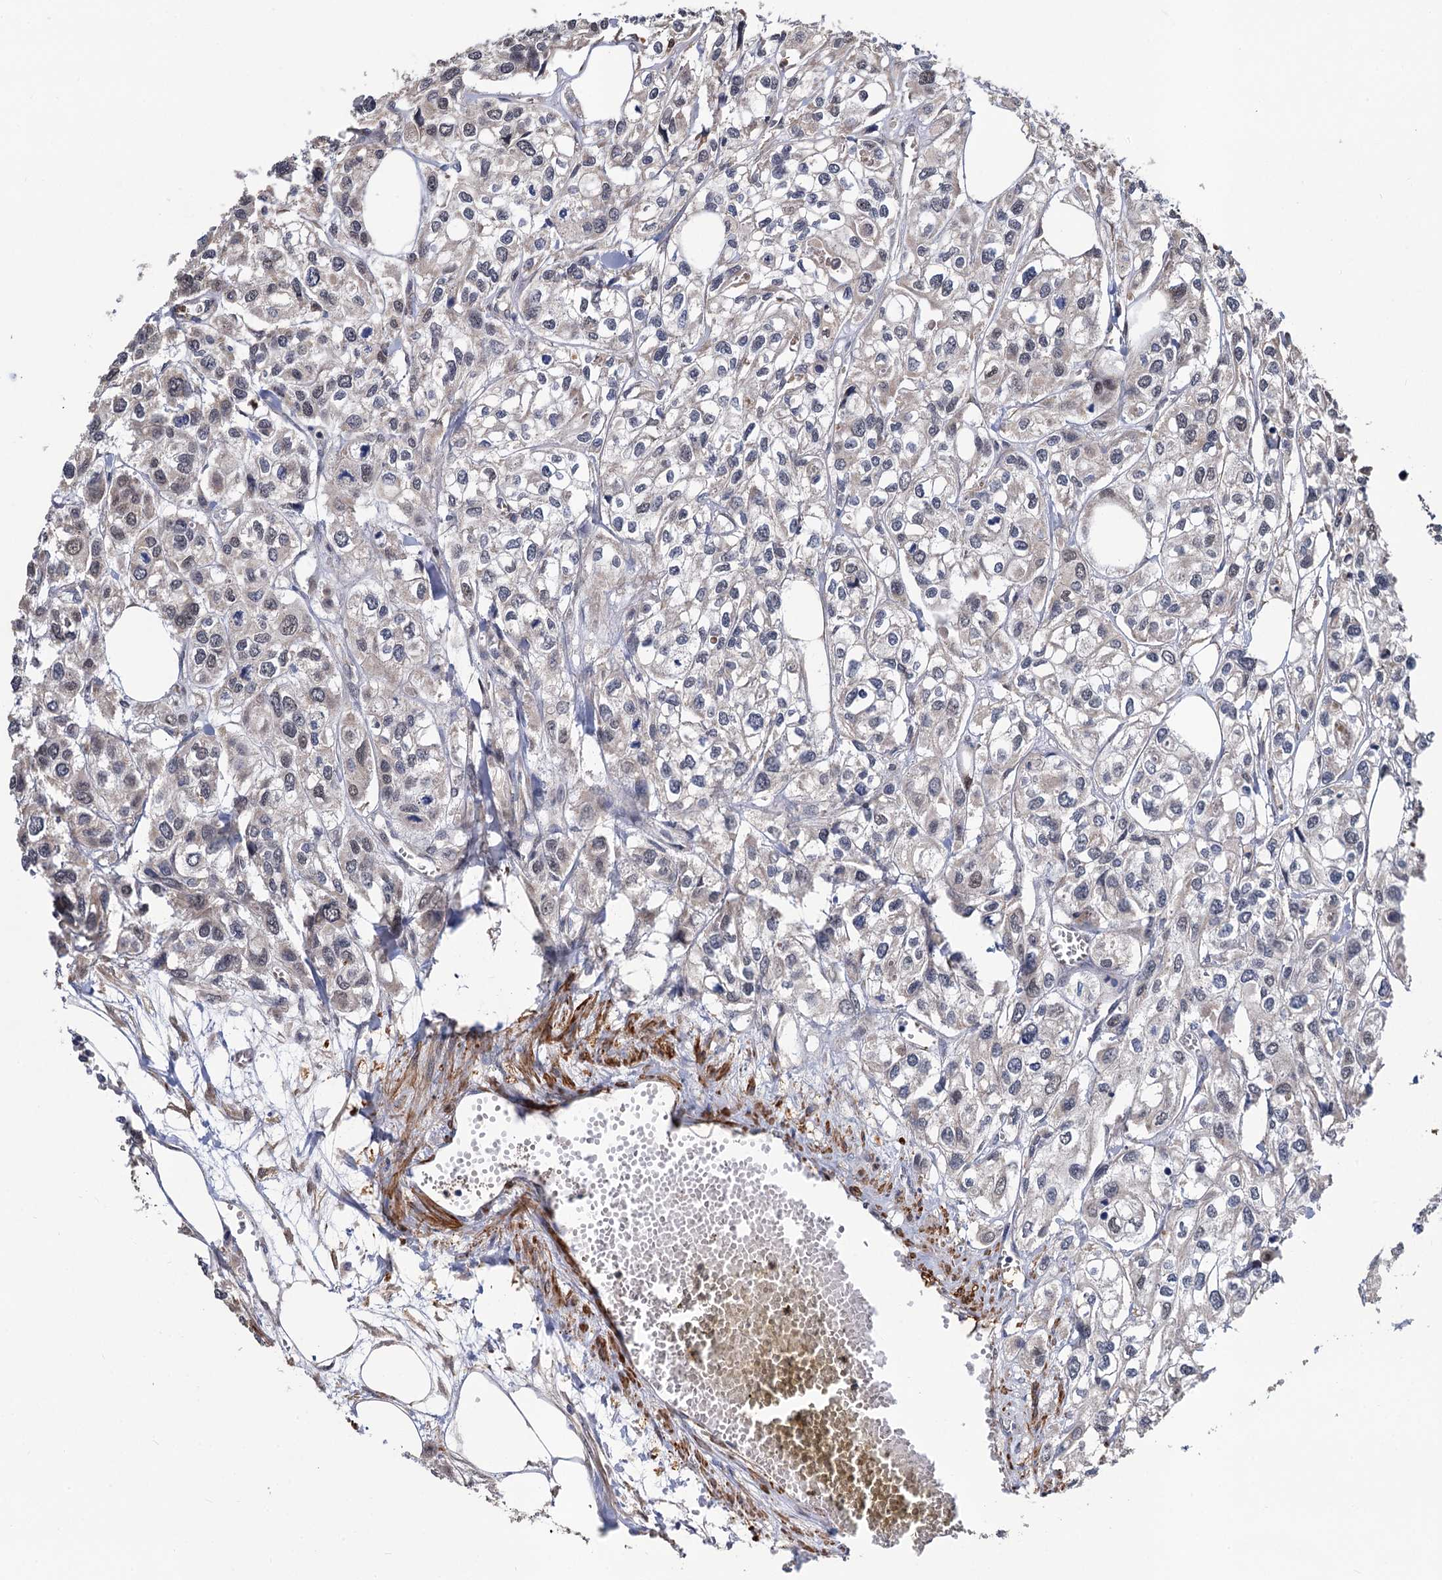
{"staining": {"intensity": "negative", "quantity": "none", "location": "none"}, "tissue": "urothelial cancer", "cell_type": "Tumor cells", "image_type": "cancer", "snomed": [{"axis": "morphology", "description": "Urothelial carcinoma, High grade"}, {"axis": "topography", "description": "Urinary bladder"}], "caption": "Immunohistochemical staining of human urothelial cancer displays no significant positivity in tumor cells.", "gene": "ALKBH7", "patient": {"sex": "male", "age": 67}}